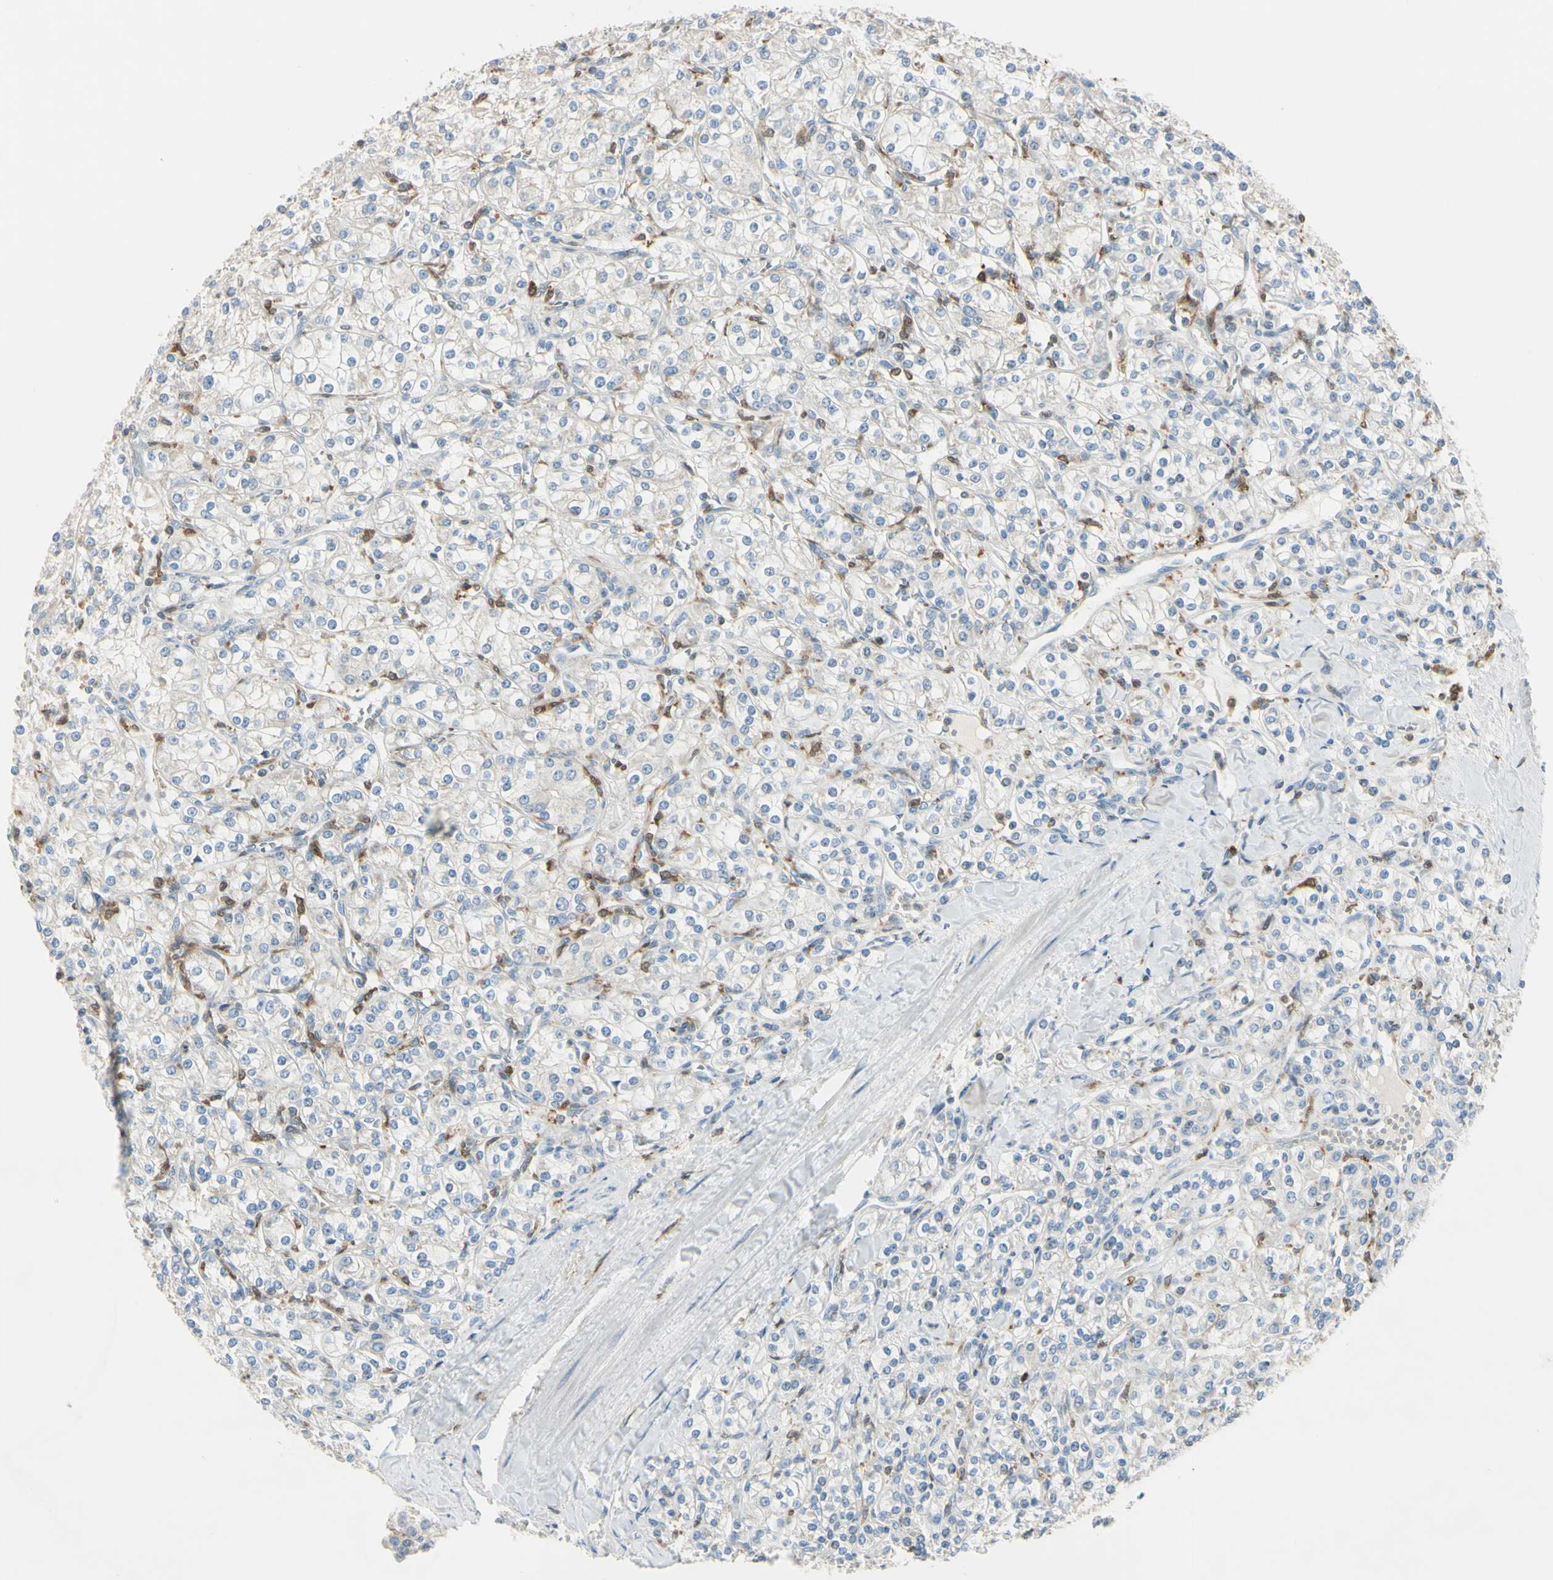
{"staining": {"intensity": "negative", "quantity": "none", "location": "none"}, "tissue": "renal cancer", "cell_type": "Tumor cells", "image_type": "cancer", "snomed": [{"axis": "morphology", "description": "Adenocarcinoma, NOS"}, {"axis": "topography", "description": "Kidney"}], "caption": "Immunohistochemical staining of adenocarcinoma (renal) demonstrates no significant positivity in tumor cells.", "gene": "CYRIB", "patient": {"sex": "male", "age": 77}}